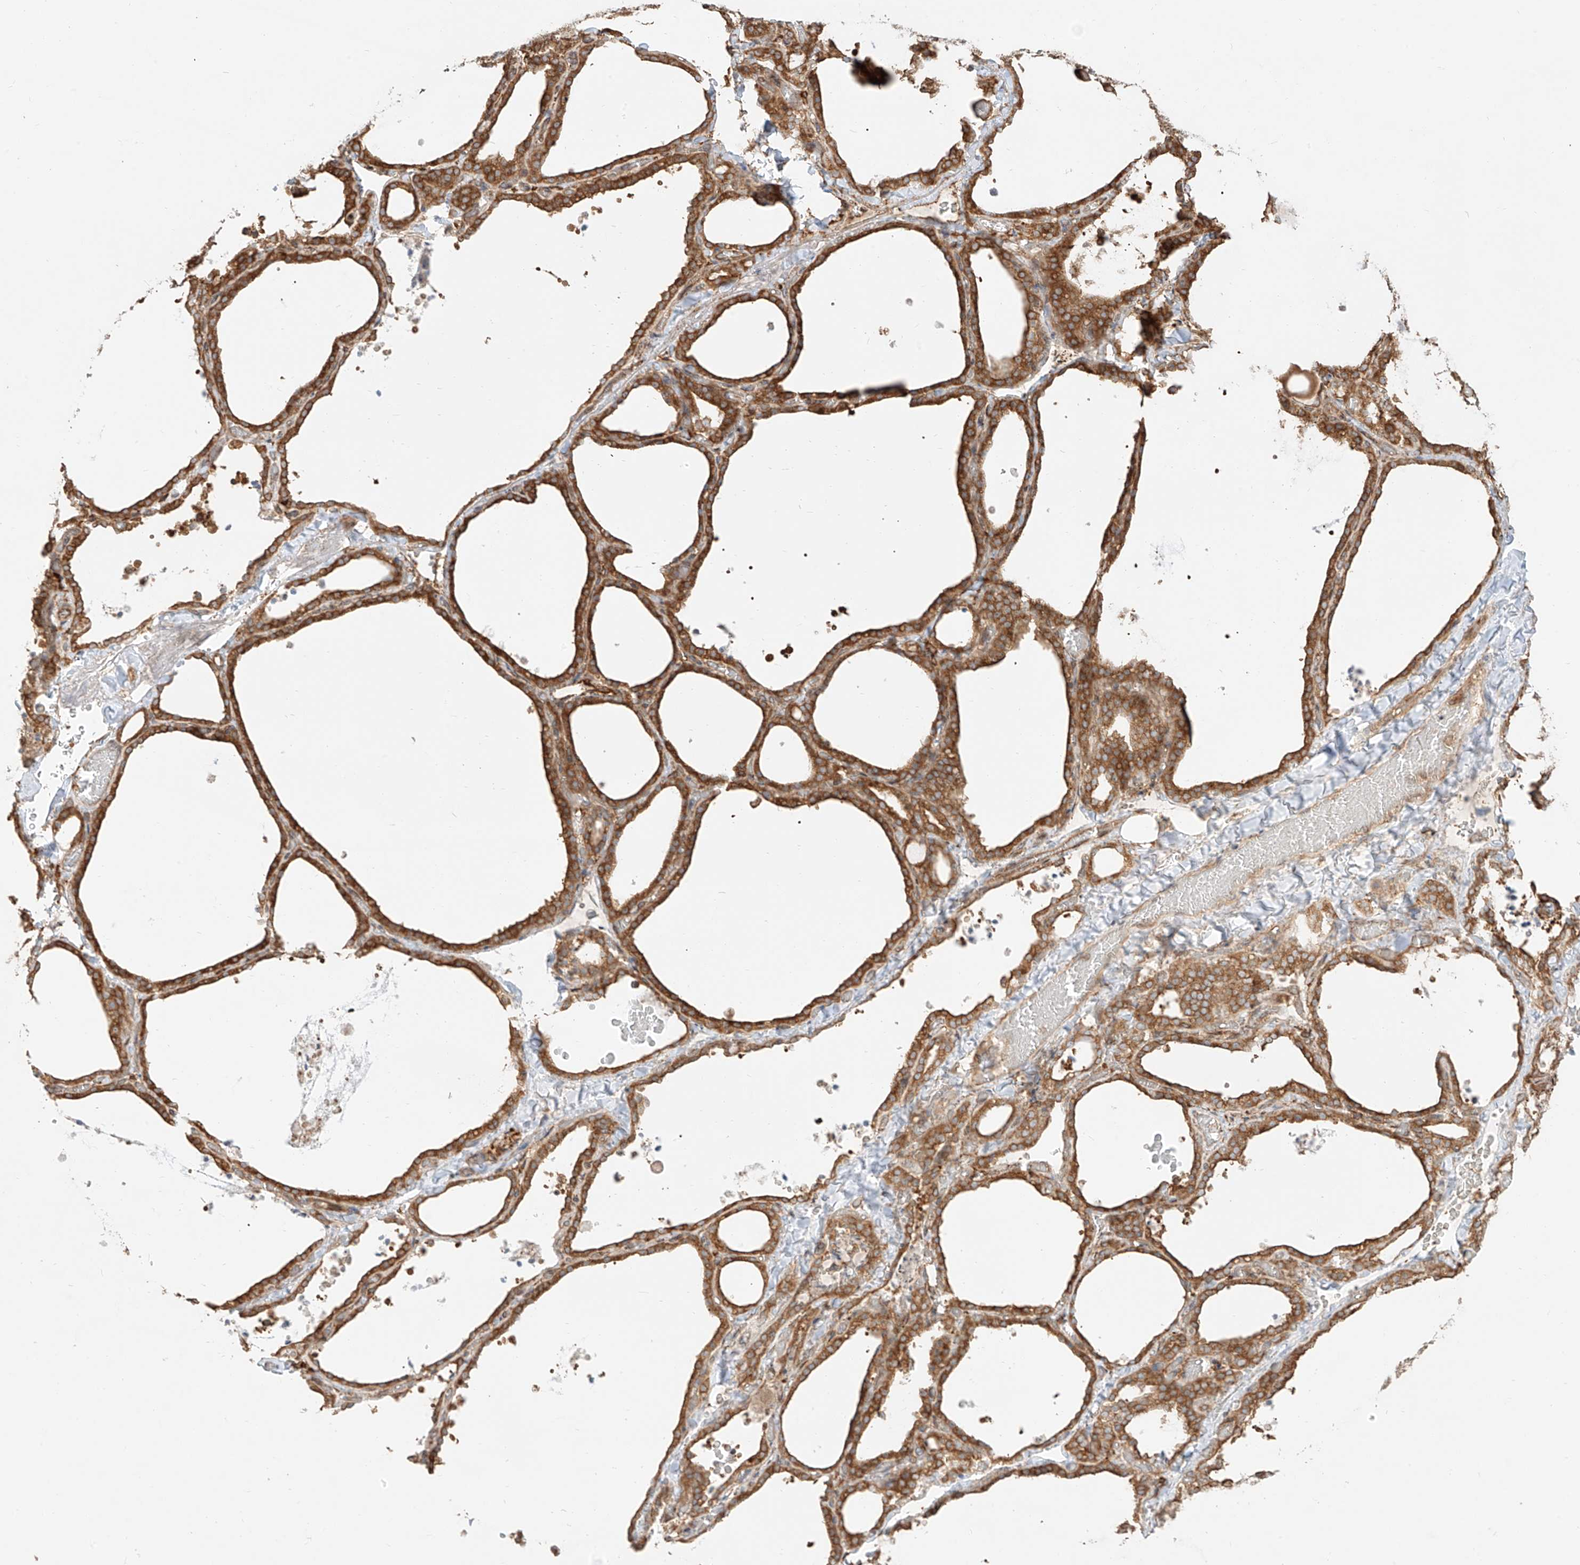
{"staining": {"intensity": "strong", "quantity": ">75%", "location": "cytoplasmic/membranous"}, "tissue": "thyroid gland", "cell_type": "Glandular cells", "image_type": "normal", "snomed": [{"axis": "morphology", "description": "Normal tissue, NOS"}, {"axis": "topography", "description": "Thyroid gland"}], "caption": "Immunohistochemical staining of unremarkable human thyroid gland displays strong cytoplasmic/membranous protein expression in about >75% of glandular cells.", "gene": "SNX9", "patient": {"sex": "female", "age": 22}}